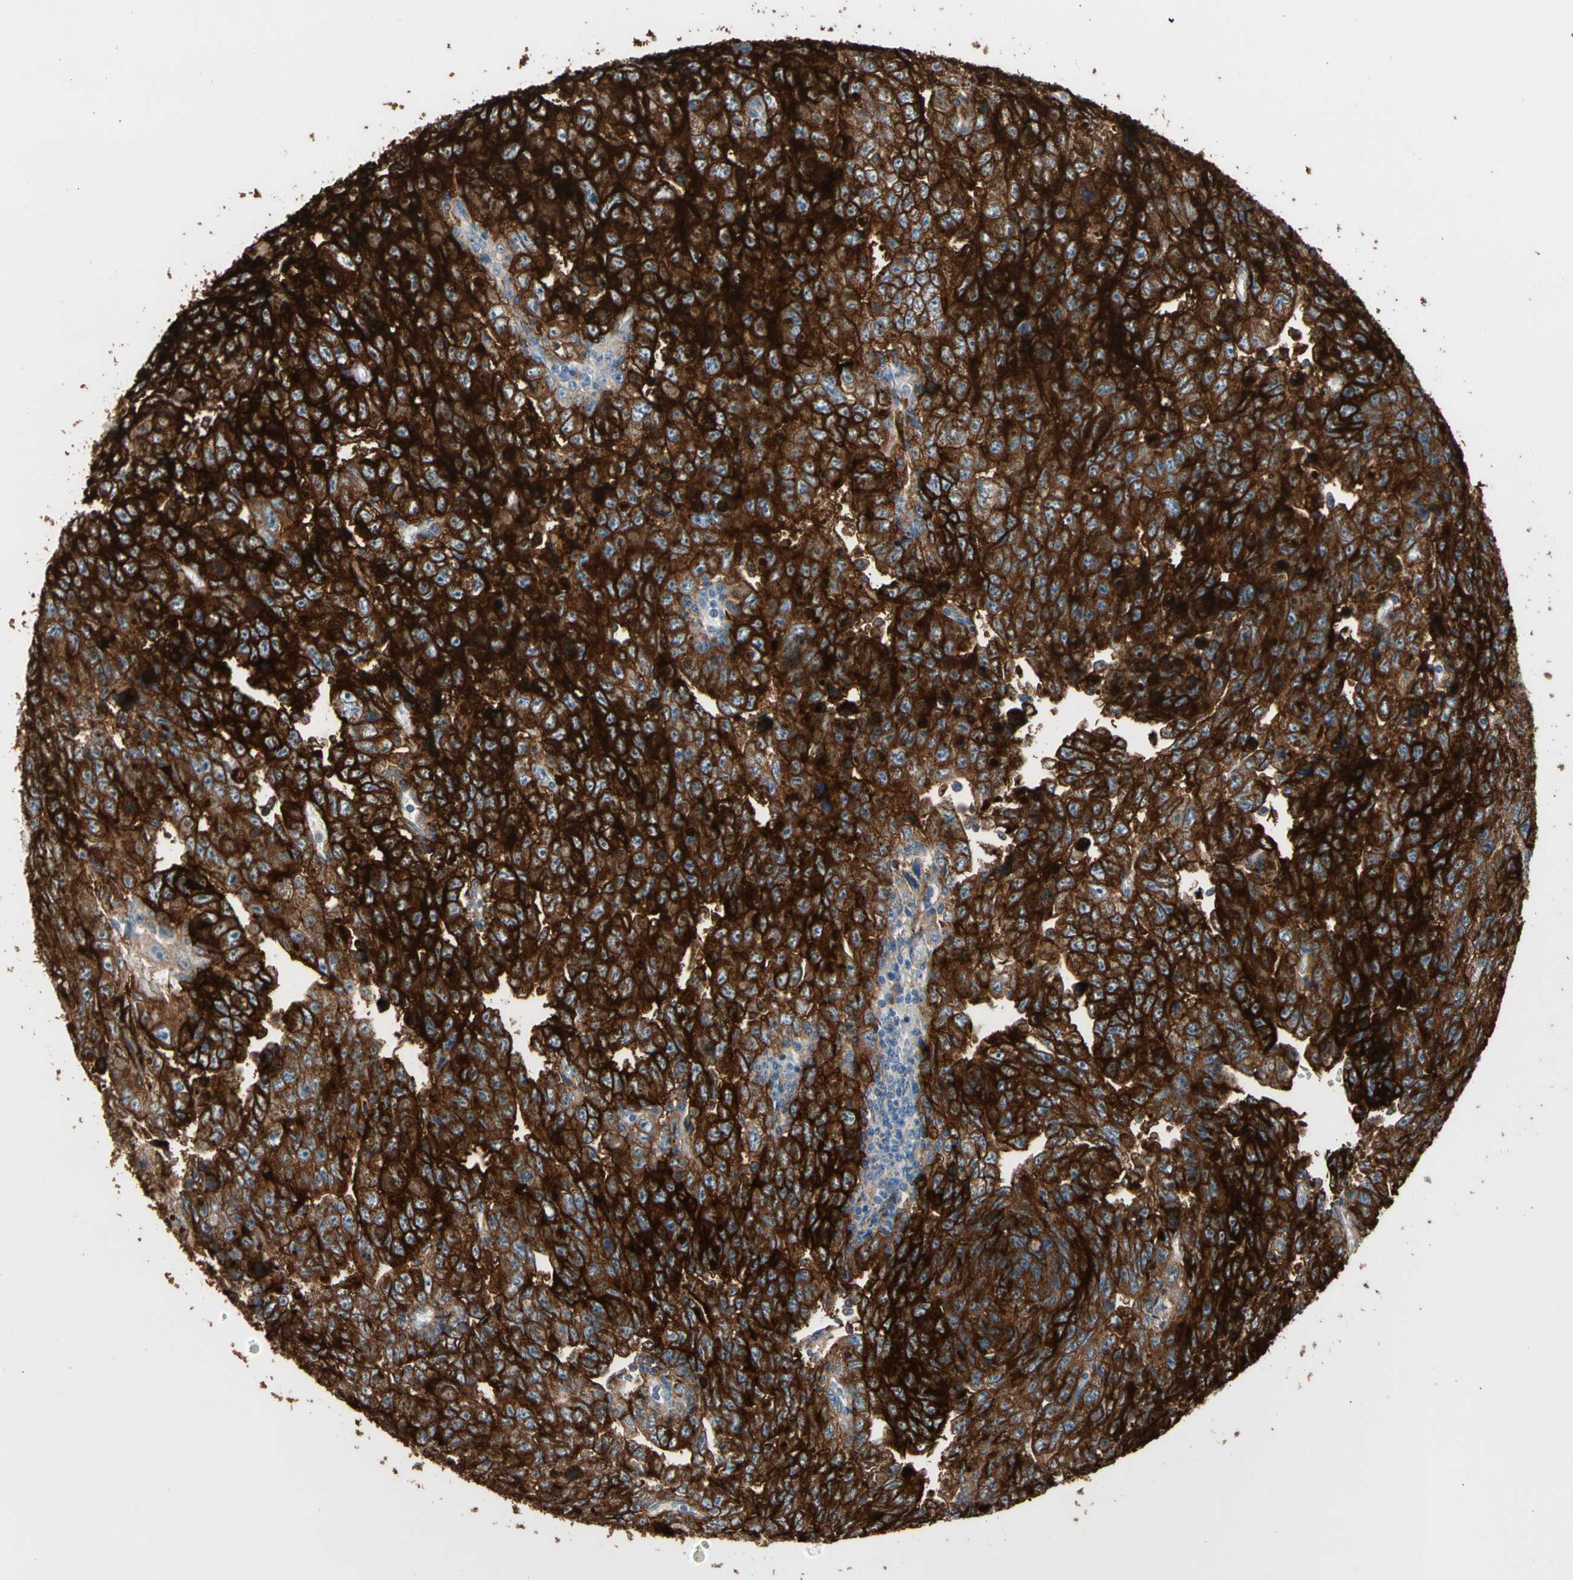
{"staining": {"intensity": "strong", "quantity": ">75%", "location": "cytoplasmic/membranous"}, "tissue": "testis cancer", "cell_type": "Tumor cells", "image_type": "cancer", "snomed": [{"axis": "morphology", "description": "Carcinoma, Embryonal, NOS"}, {"axis": "topography", "description": "Testis"}], "caption": "Brown immunohistochemical staining in embryonal carcinoma (testis) exhibits strong cytoplasmic/membranous positivity in about >75% of tumor cells. (Stains: DAB (3,3'-diaminobenzidine) in brown, nuclei in blue, Microscopy: brightfield microscopy at high magnification).", "gene": "SUSD2", "patient": {"sex": "male", "age": 28}}